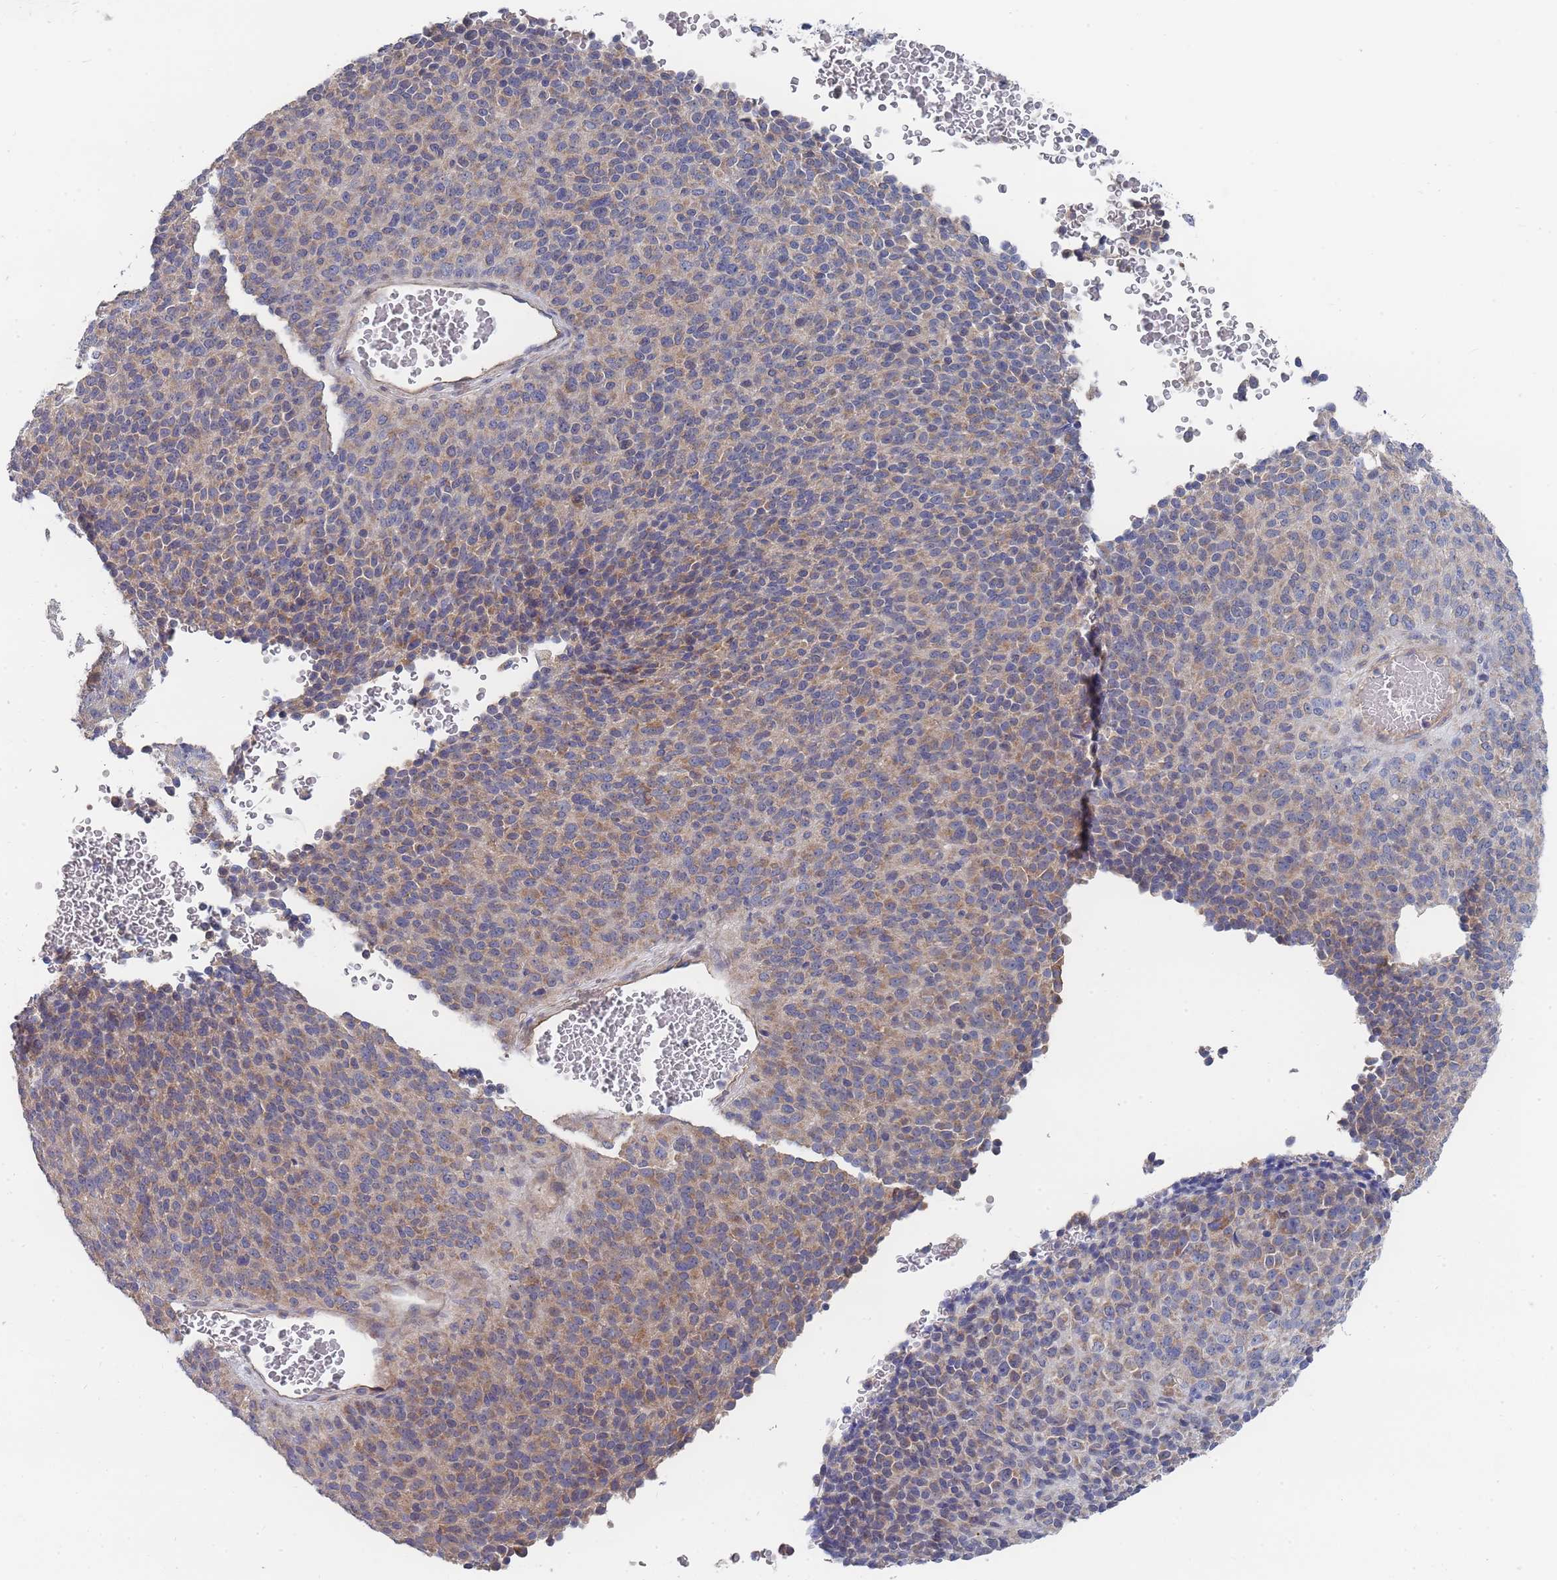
{"staining": {"intensity": "moderate", "quantity": ">75%", "location": "cytoplasmic/membranous"}, "tissue": "melanoma", "cell_type": "Tumor cells", "image_type": "cancer", "snomed": [{"axis": "morphology", "description": "Malignant melanoma, Metastatic site"}, {"axis": "topography", "description": "Brain"}], "caption": "Melanoma stained with a protein marker reveals moderate staining in tumor cells.", "gene": "NUB1", "patient": {"sex": "female", "age": 56}}